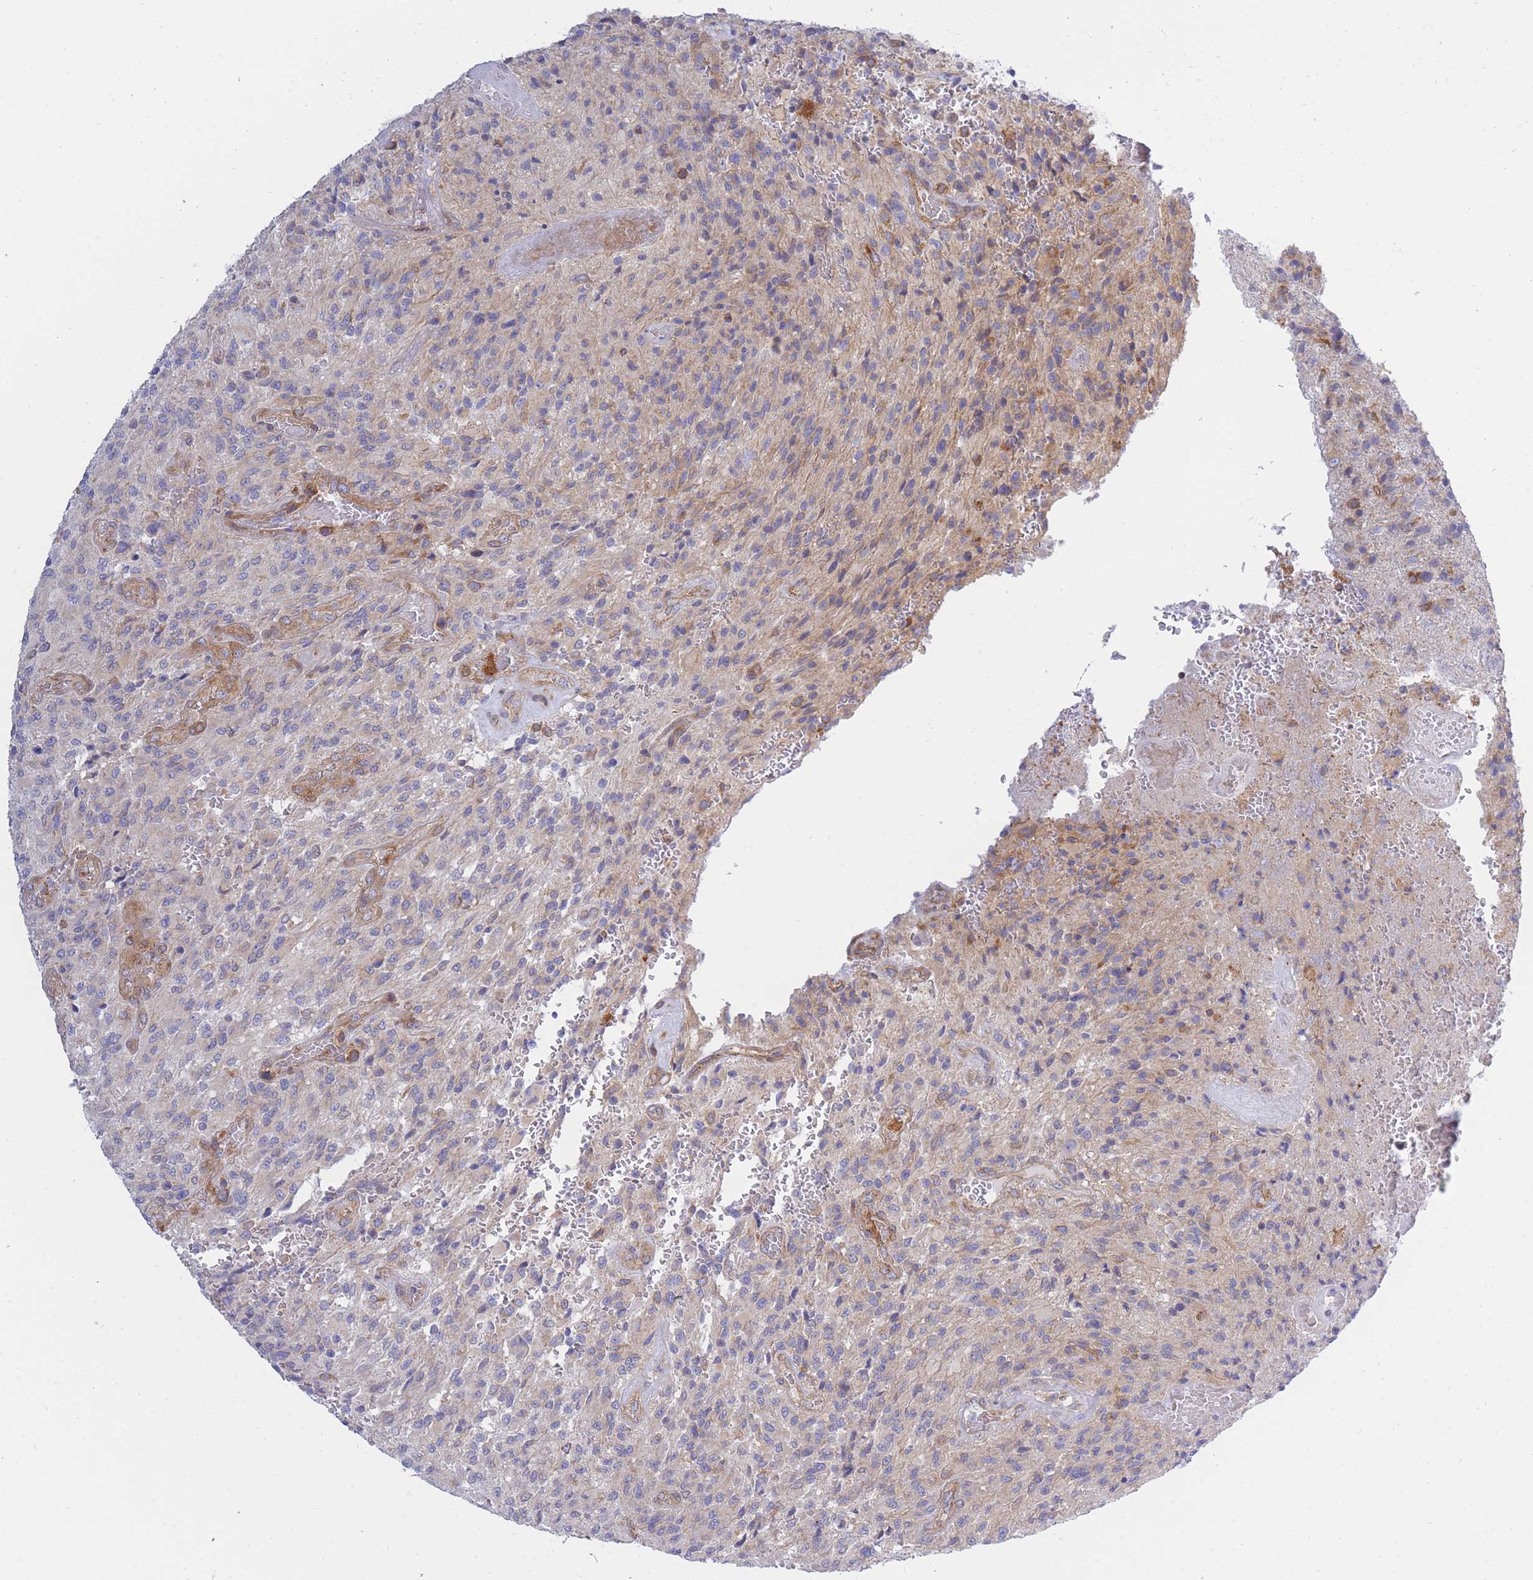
{"staining": {"intensity": "weak", "quantity": "<25%", "location": "cytoplasmic/membranous"}, "tissue": "glioma", "cell_type": "Tumor cells", "image_type": "cancer", "snomed": [{"axis": "morphology", "description": "Normal tissue, NOS"}, {"axis": "morphology", "description": "Glioma, malignant, High grade"}, {"axis": "topography", "description": "Cerebral cortex"}], "caption": "IHC photomicrograph of neoplastic tissue: human malignant high-grade glioma stained with DAB exhibits no significant protein staining in tumor cells.", "gene": "REM1", "patient": {"sex": "male", "age": 56}}